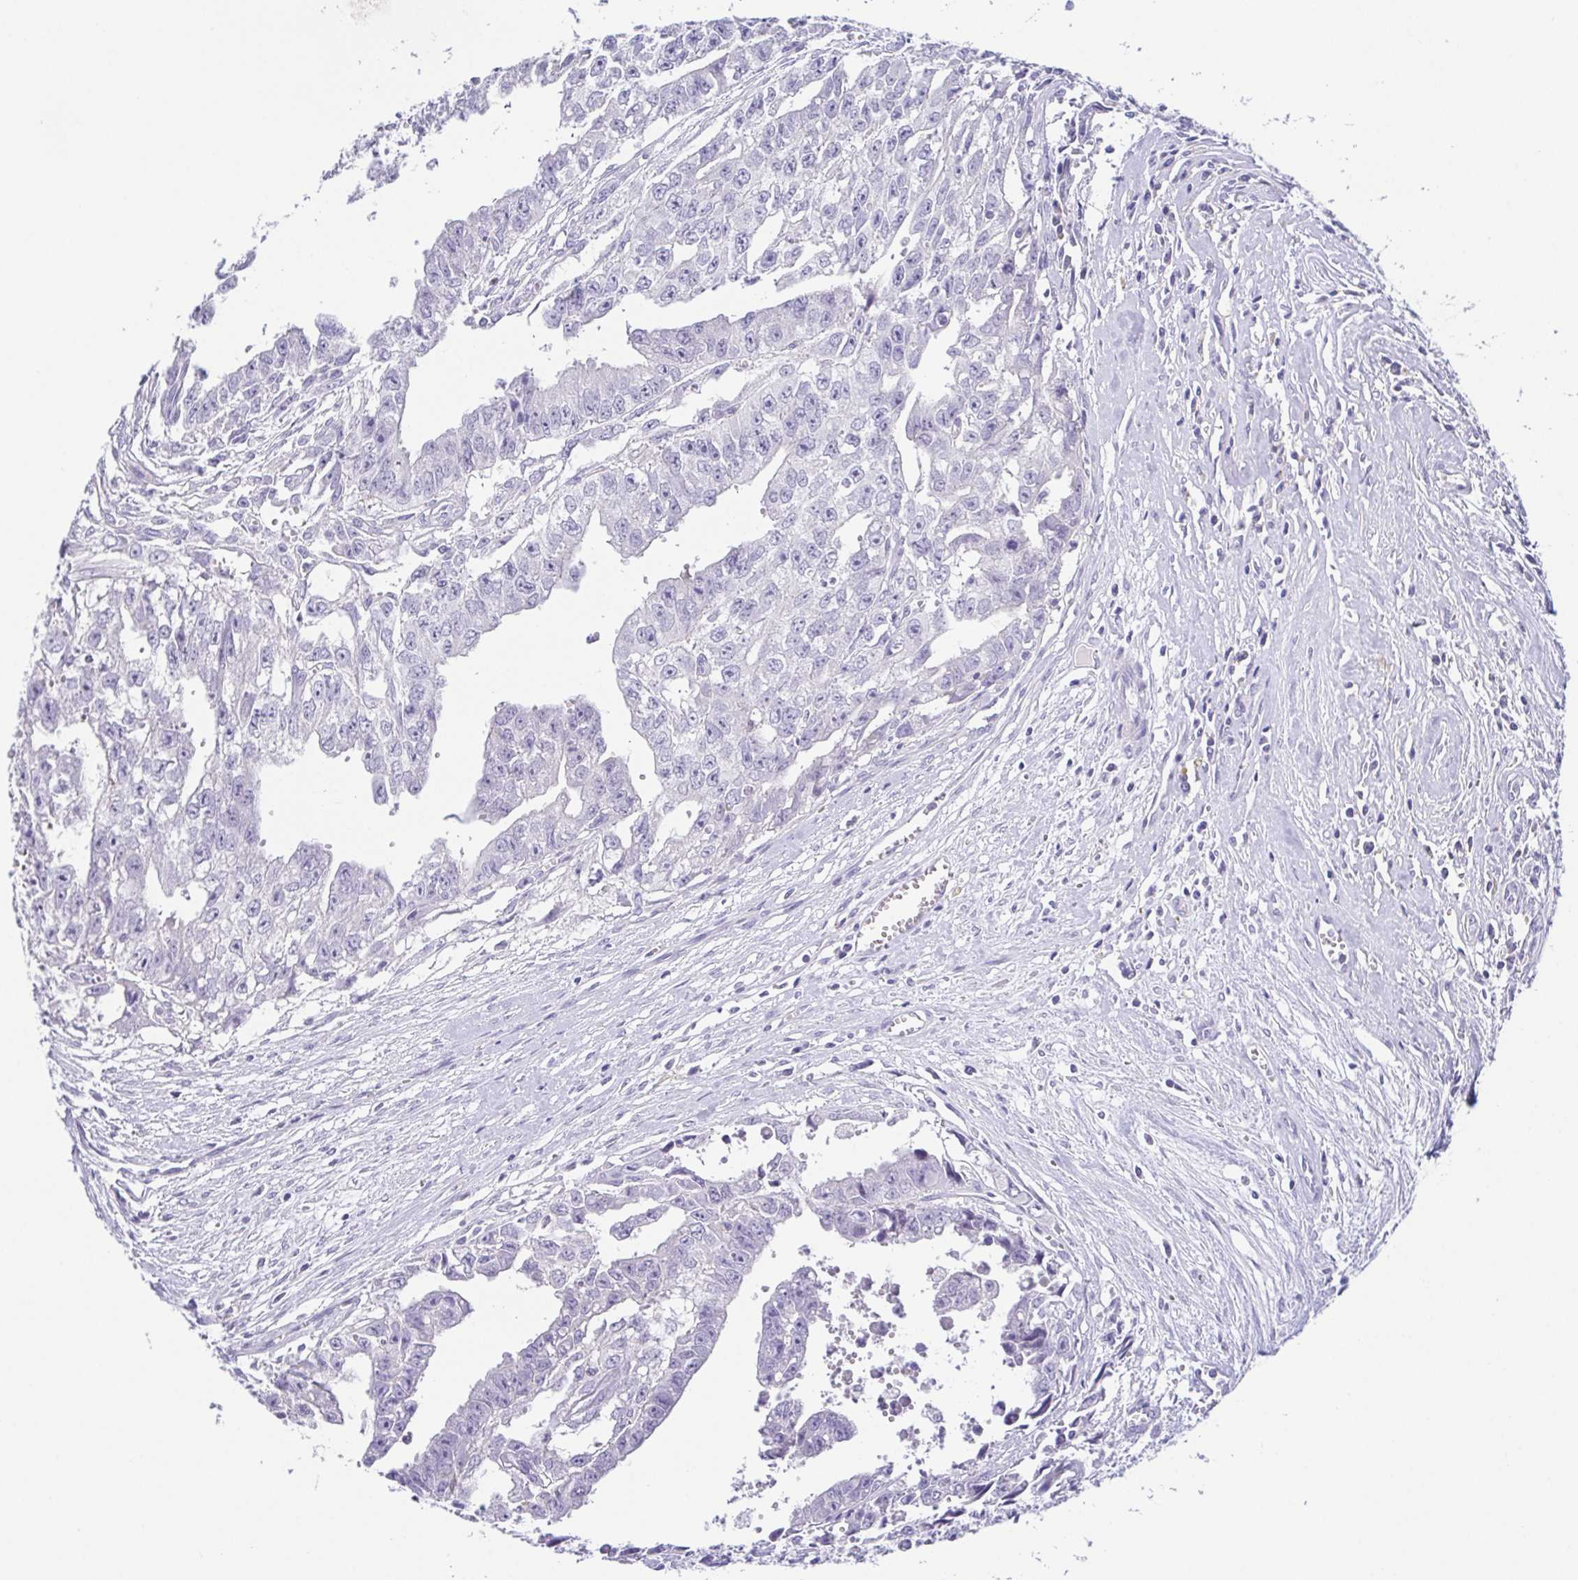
{"staining": {"intensity": "negative", "quantity": "none", "location": "none"}, "tissue": "testis cancer", "cell_type": "Tumor cells", "image_type": "cancer", "snomed": [{"axis": "morphology", "description": "Carcinoma, Embryonal, NOS"}, {"axis": "morphology", "description": "Teratoma, malignant, NOS"}, {"axis": "topography", "description": "Testis"}], "caption": "Testis cancer (malignant teratoma) was stained to show a protein in brown. There is no significant positivity in tumor cells.", "gene": "HAPLN2", "patient": {"sex": "male", "age": 24}}